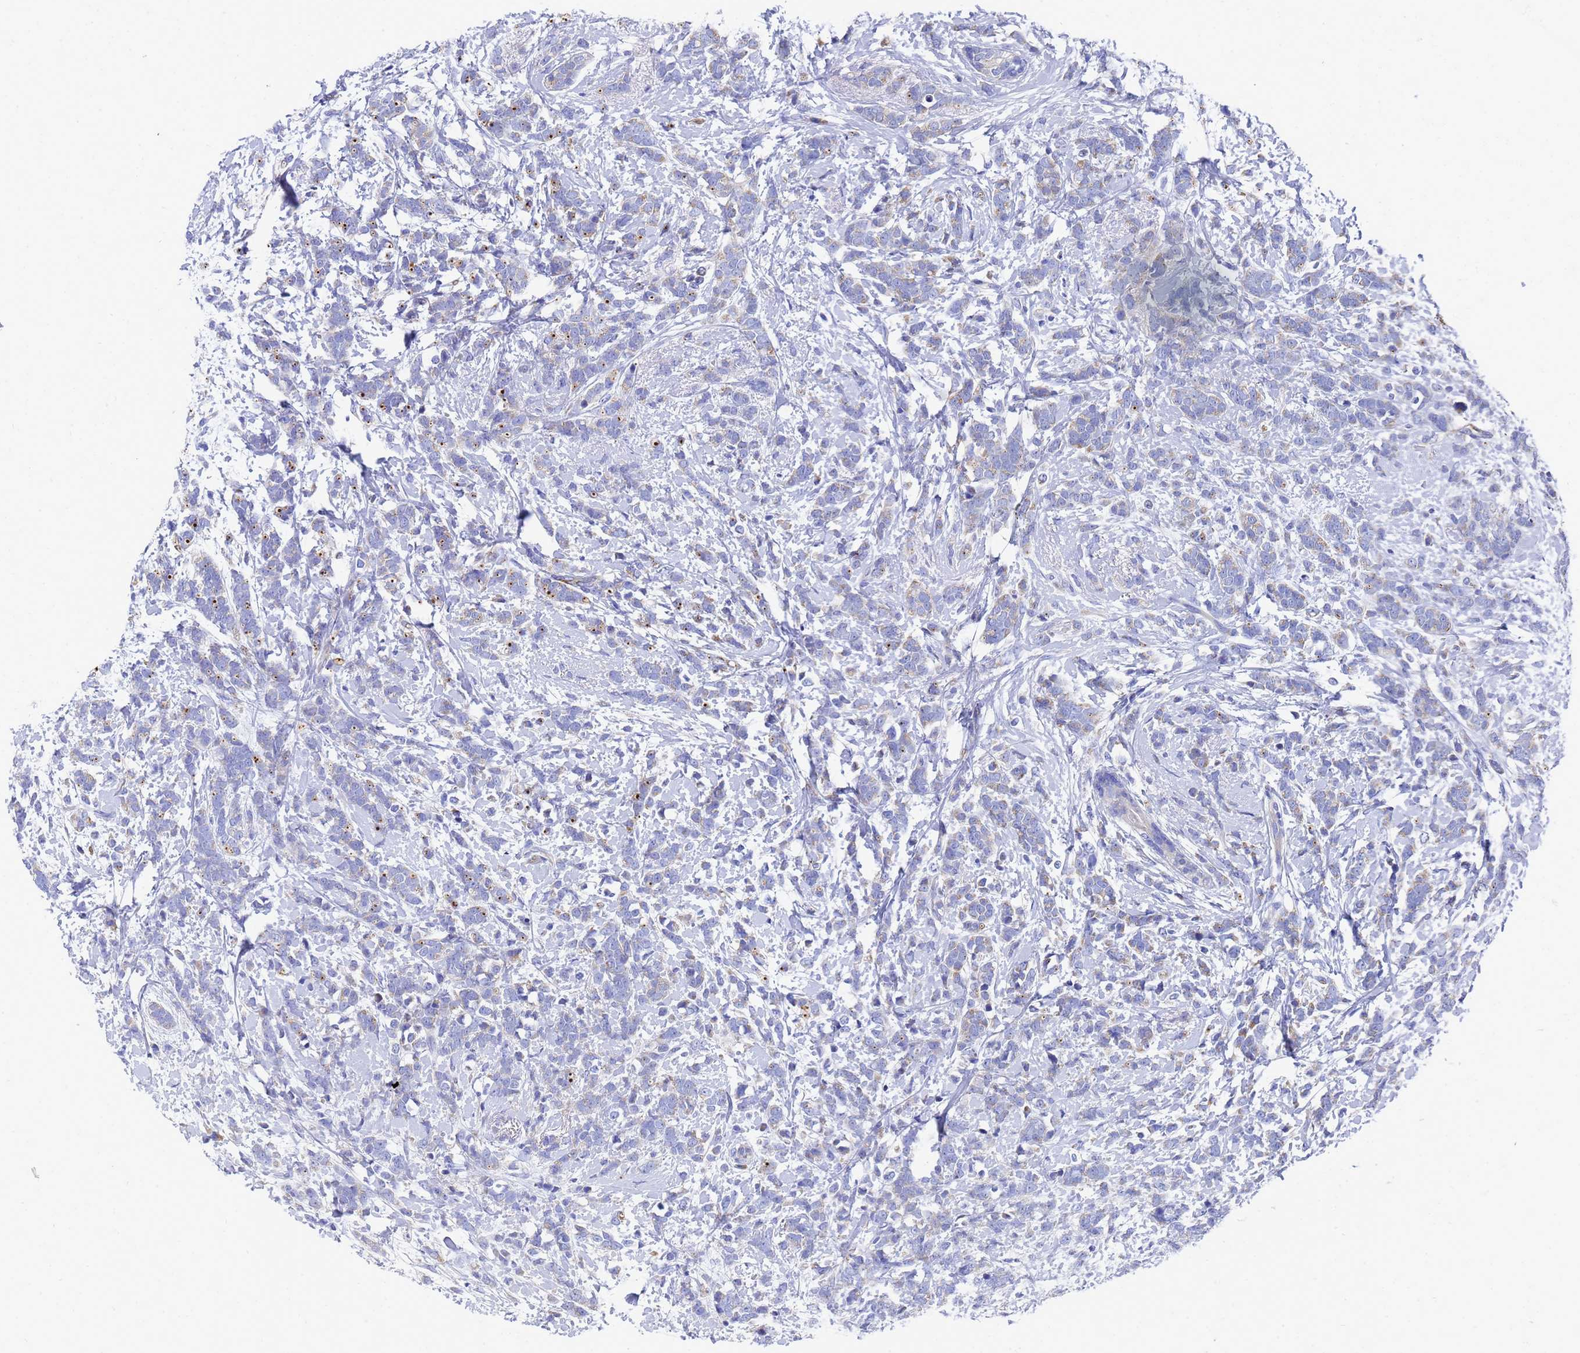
{"staining": {"intensity": "weak", "quantity": "<25%", "location": "cytoplasmic/membranous"}, "tissue": "breast cancer", "cell_type": "Tumor cells", "image_type": "cancer", "snomed": [{"axis": "morphology", "description": "Lobular carcinoma"}, {"axis": "topography", "description": "Breast"}], "caption": "An image of human lobular carcinoma (breast) is negative for staining in tumor cells. The staining was performed using DAB (3,3'-diaminobenzidine) to visualize the protein expression in brown, while the nuclei were stained in blue with hematoxylin (Magnification: 20x).", "gene": "TM4SF4", "patient": {"sex": "female", "age": 58}}